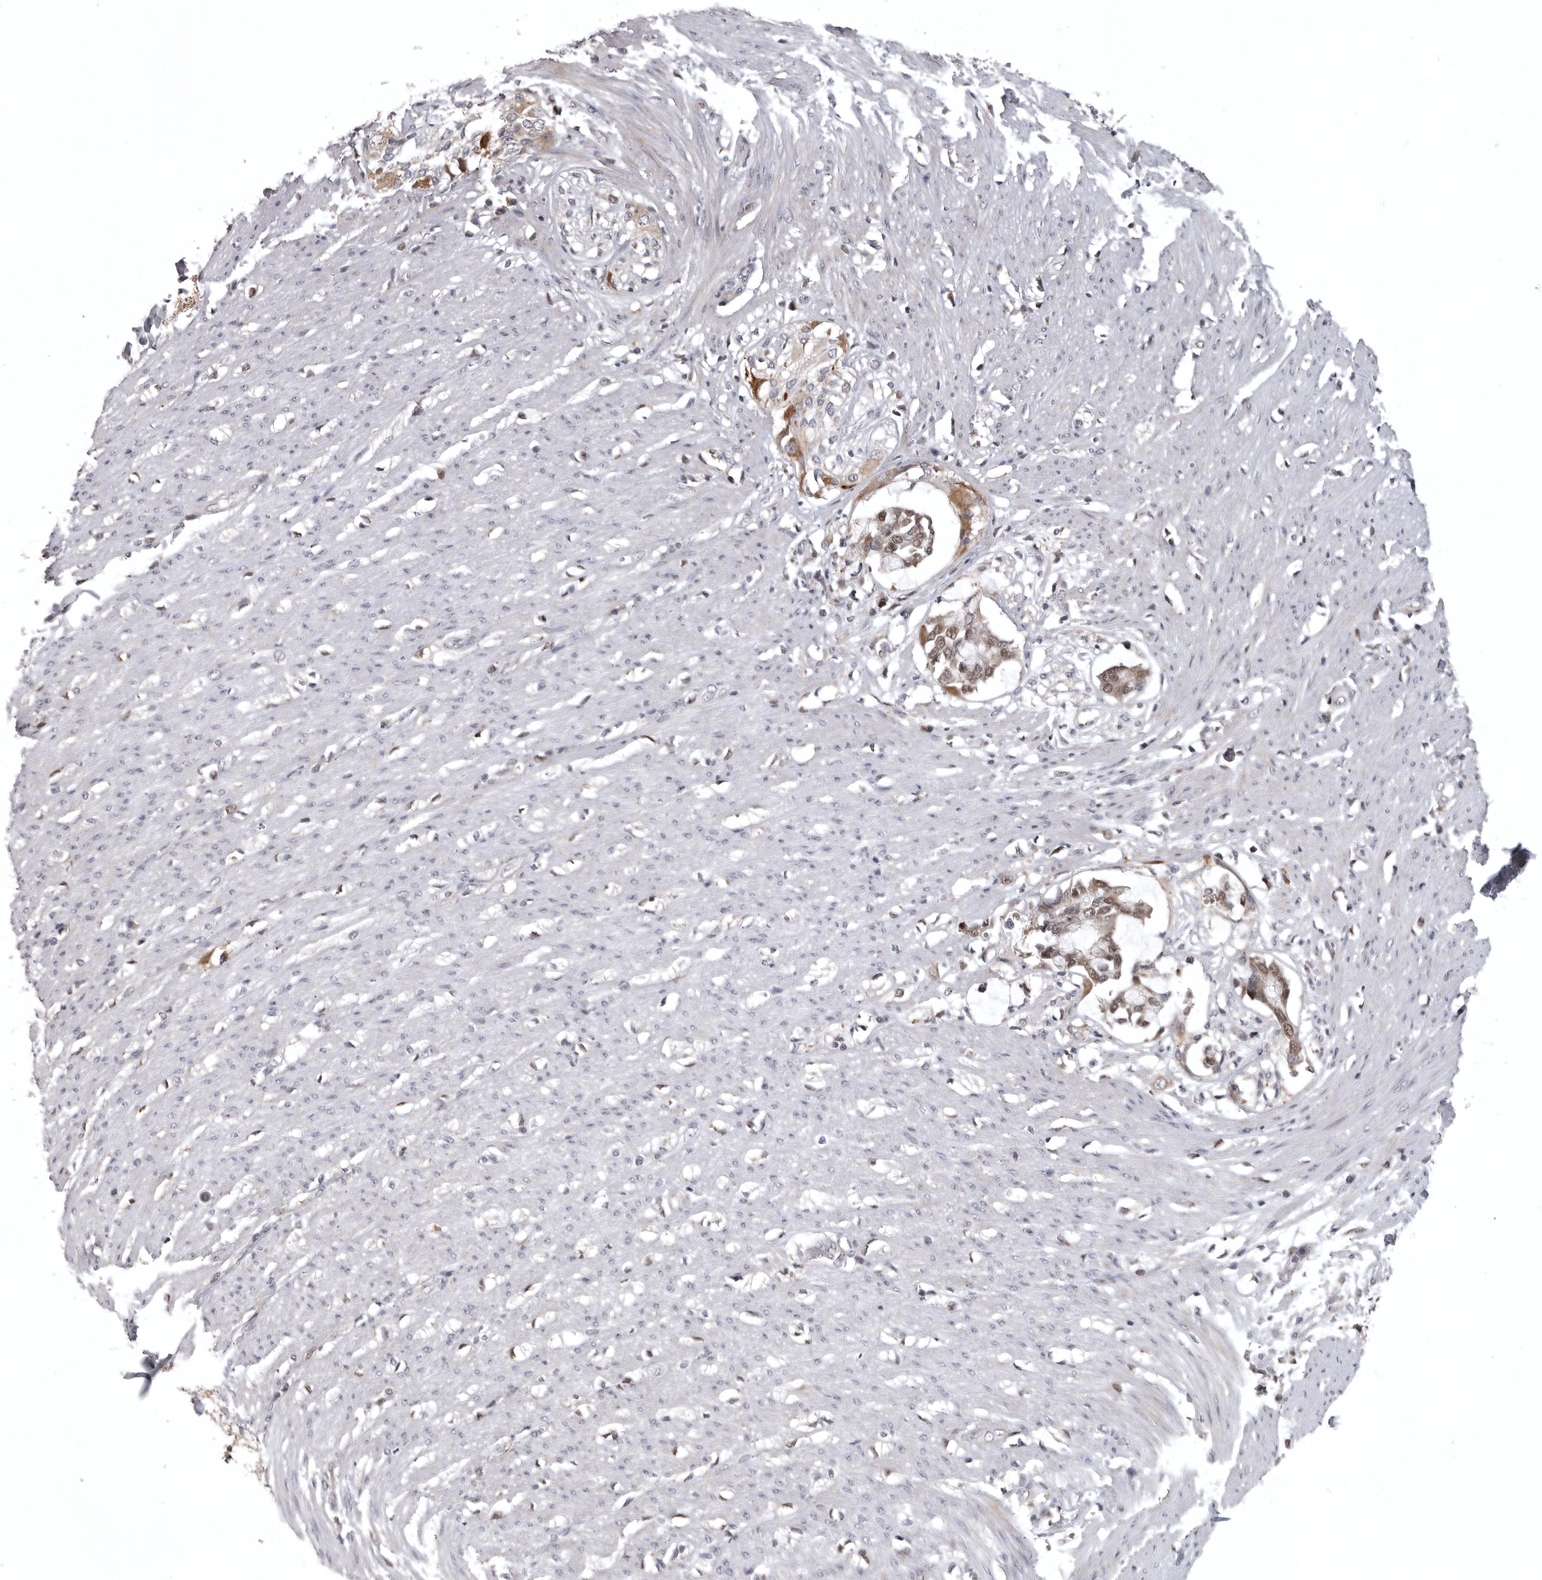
{"staining": {"intensity": "negative", "quantity": "none", "location": "none"}, "tissue": "smooth muscle", "cell_type": "Smooth muscle cells", "image_type": "normal", "snomed": [{"axis": "morphology", "description": "Normal tissue, NOS"}, {"axis": "morphology", "description": "Adenocarcinoma, NOS"}, {"axis": "topography", "description": "Colon"}, {"axis": "topography", "description": "Peripheral nerve tissue"}], "caption": "IHC photomicrograph of unremarkable human smooth muscle stained for a protein (brown), which exhibits no expression in smooth muscle cells.", "gene": "POLE2", "patient": {"sex": "male", "age": 14}}